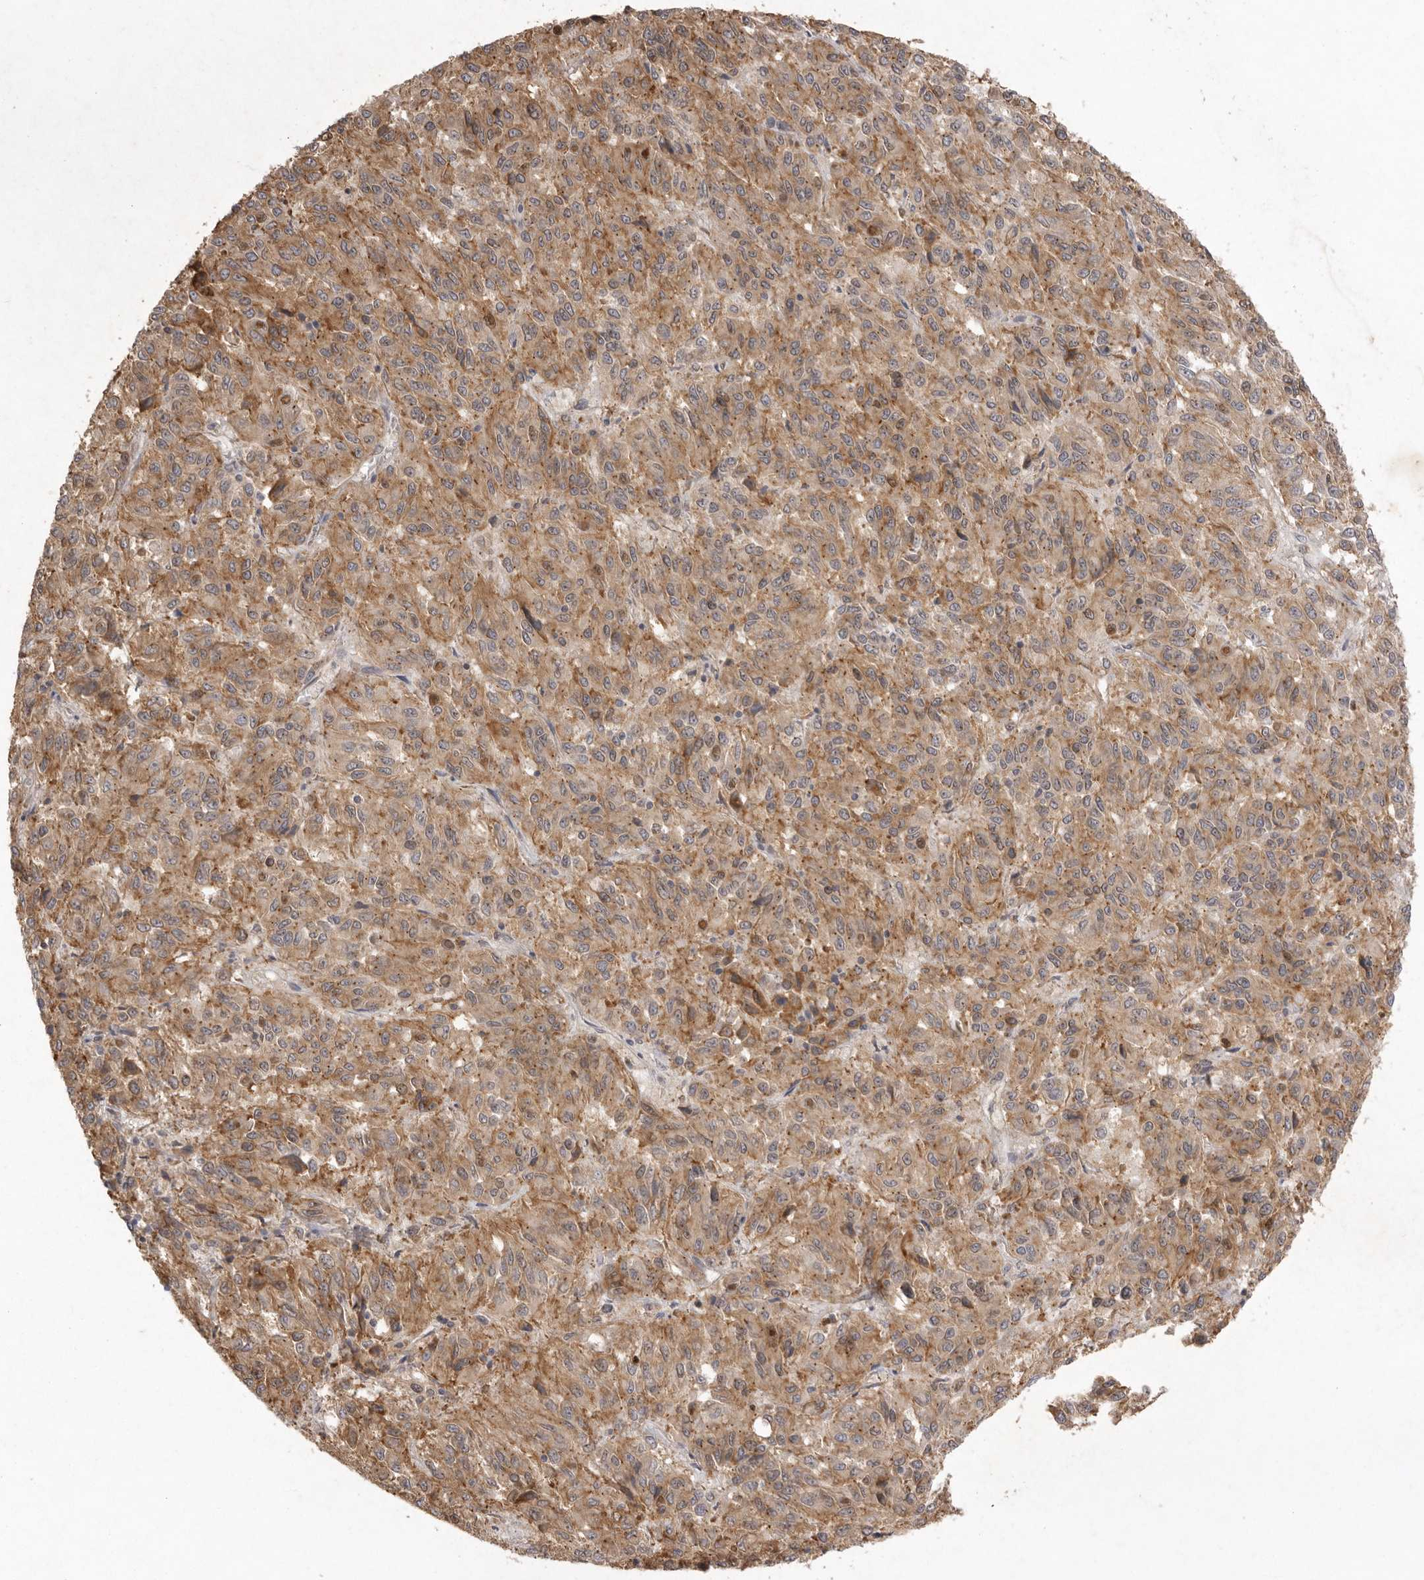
{"staining": {"intensity": "moderate", "quantity": ">75%", "location": "cytoplasmic/membranous"}, "tissue": "melanoma", "cell_type": "Tumor cells", "image_type": "cancer", "snomed": [{"axis": "morphology", "description": "Malignant melanoma, Metastatic site"}, {"axis": "topography", "description": "Lung"}], "caption": "Immunohistochemistry (IHC) of melanoma reveals medium levels of moderate cytoplasmic/membranous positivity in approximately >75% of tumor cells.", "gene": "TLR3", "patient": {"sex": "male", "age": 64}}